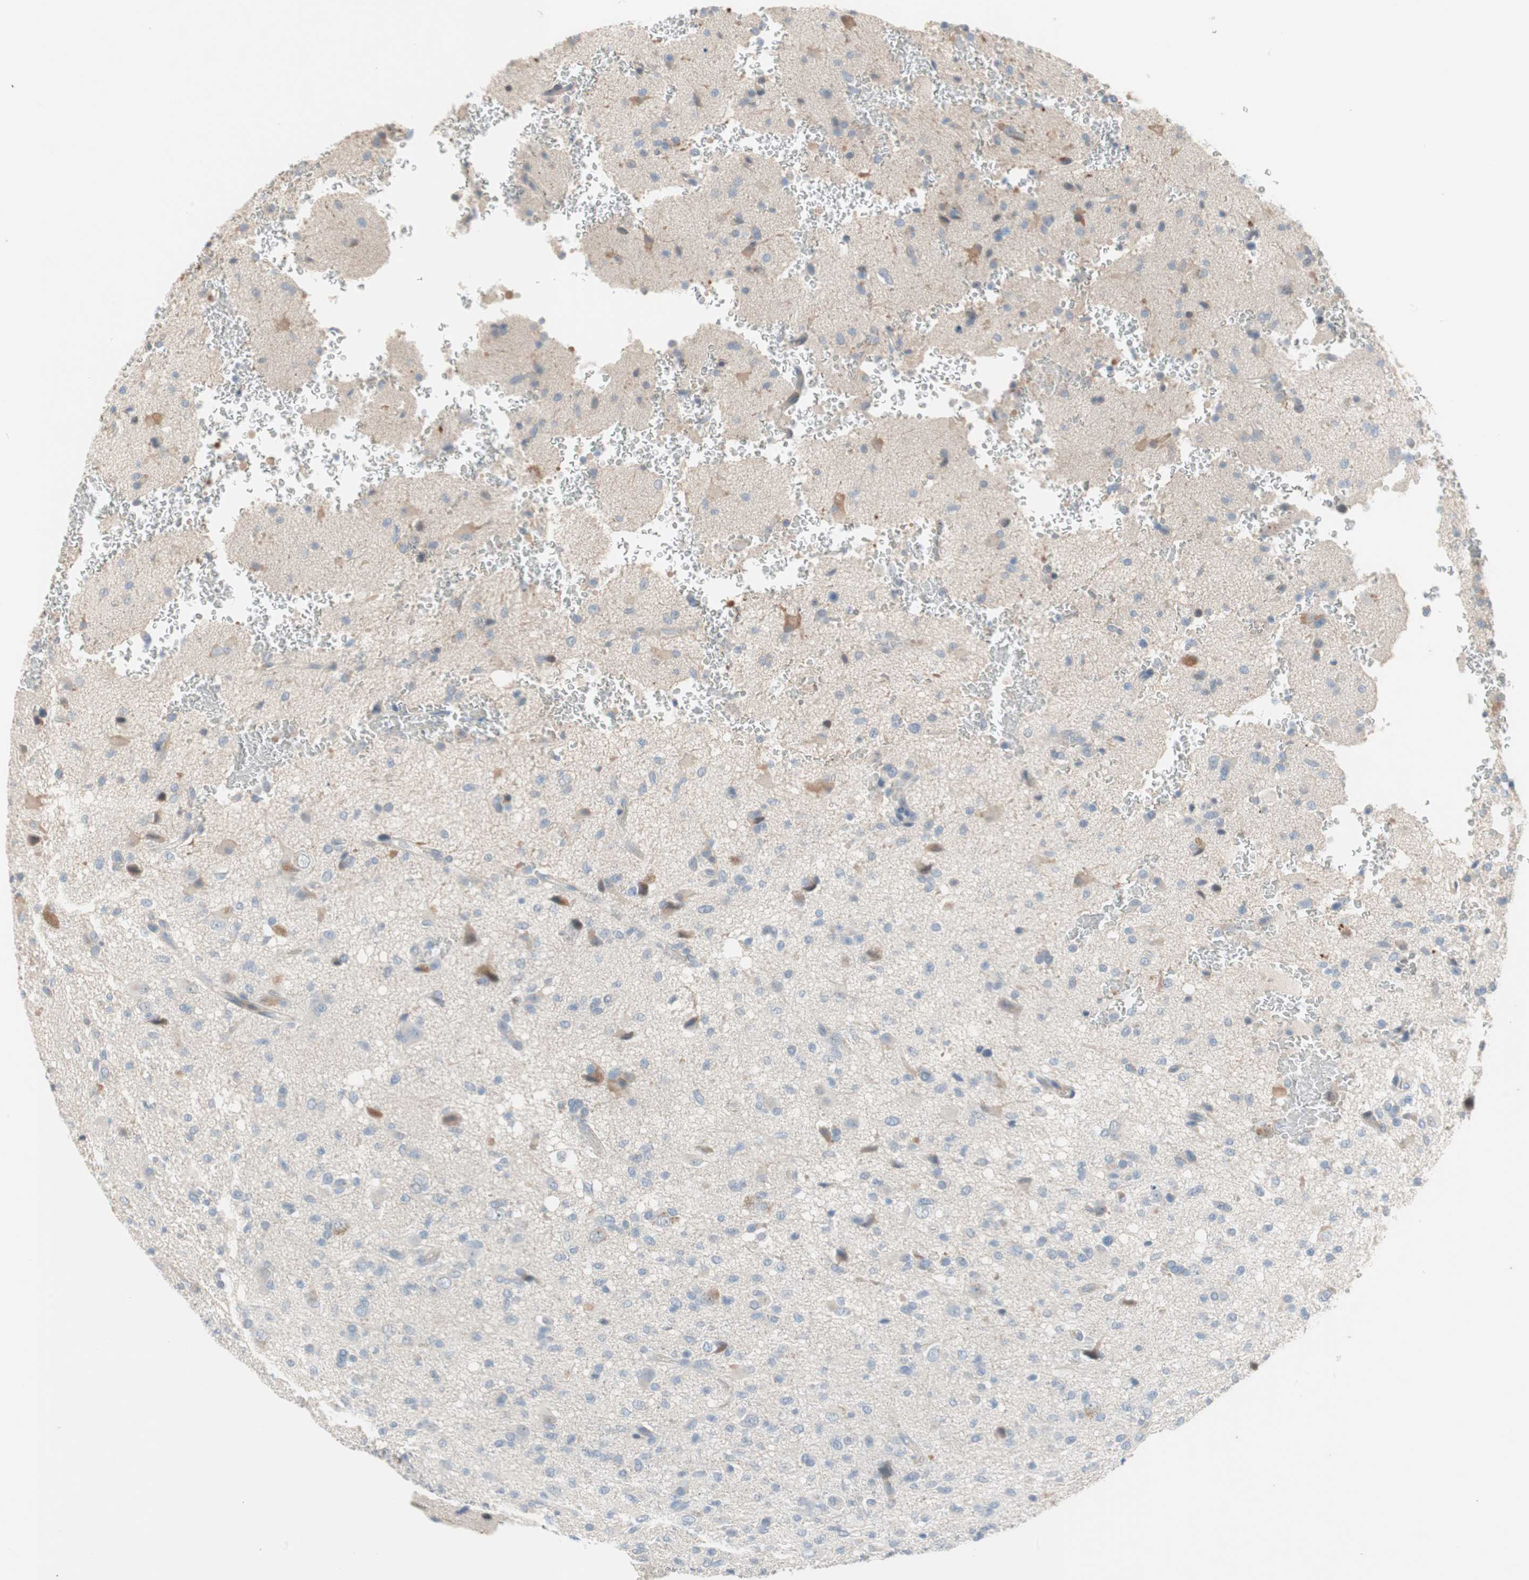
{"staining": {"intensity": "weak", "quantity": "<25%", "location": "cytoplasmic/membranous"}, "tissue": "glioma", "cell_type": "Tumor cells", "image_type": "cancer", "snomed": [{"axis": "morphology", "description": "Glioma, malignant, High grade"}, {"axis": "topography", "description": "Brain"}], "caption": "This is an IHC micrograph of malignant glioma (high-grade). There is no expression in tumor cells.", "gene": "PDZK1", "patient": {"sex": "male", "age": 71}}